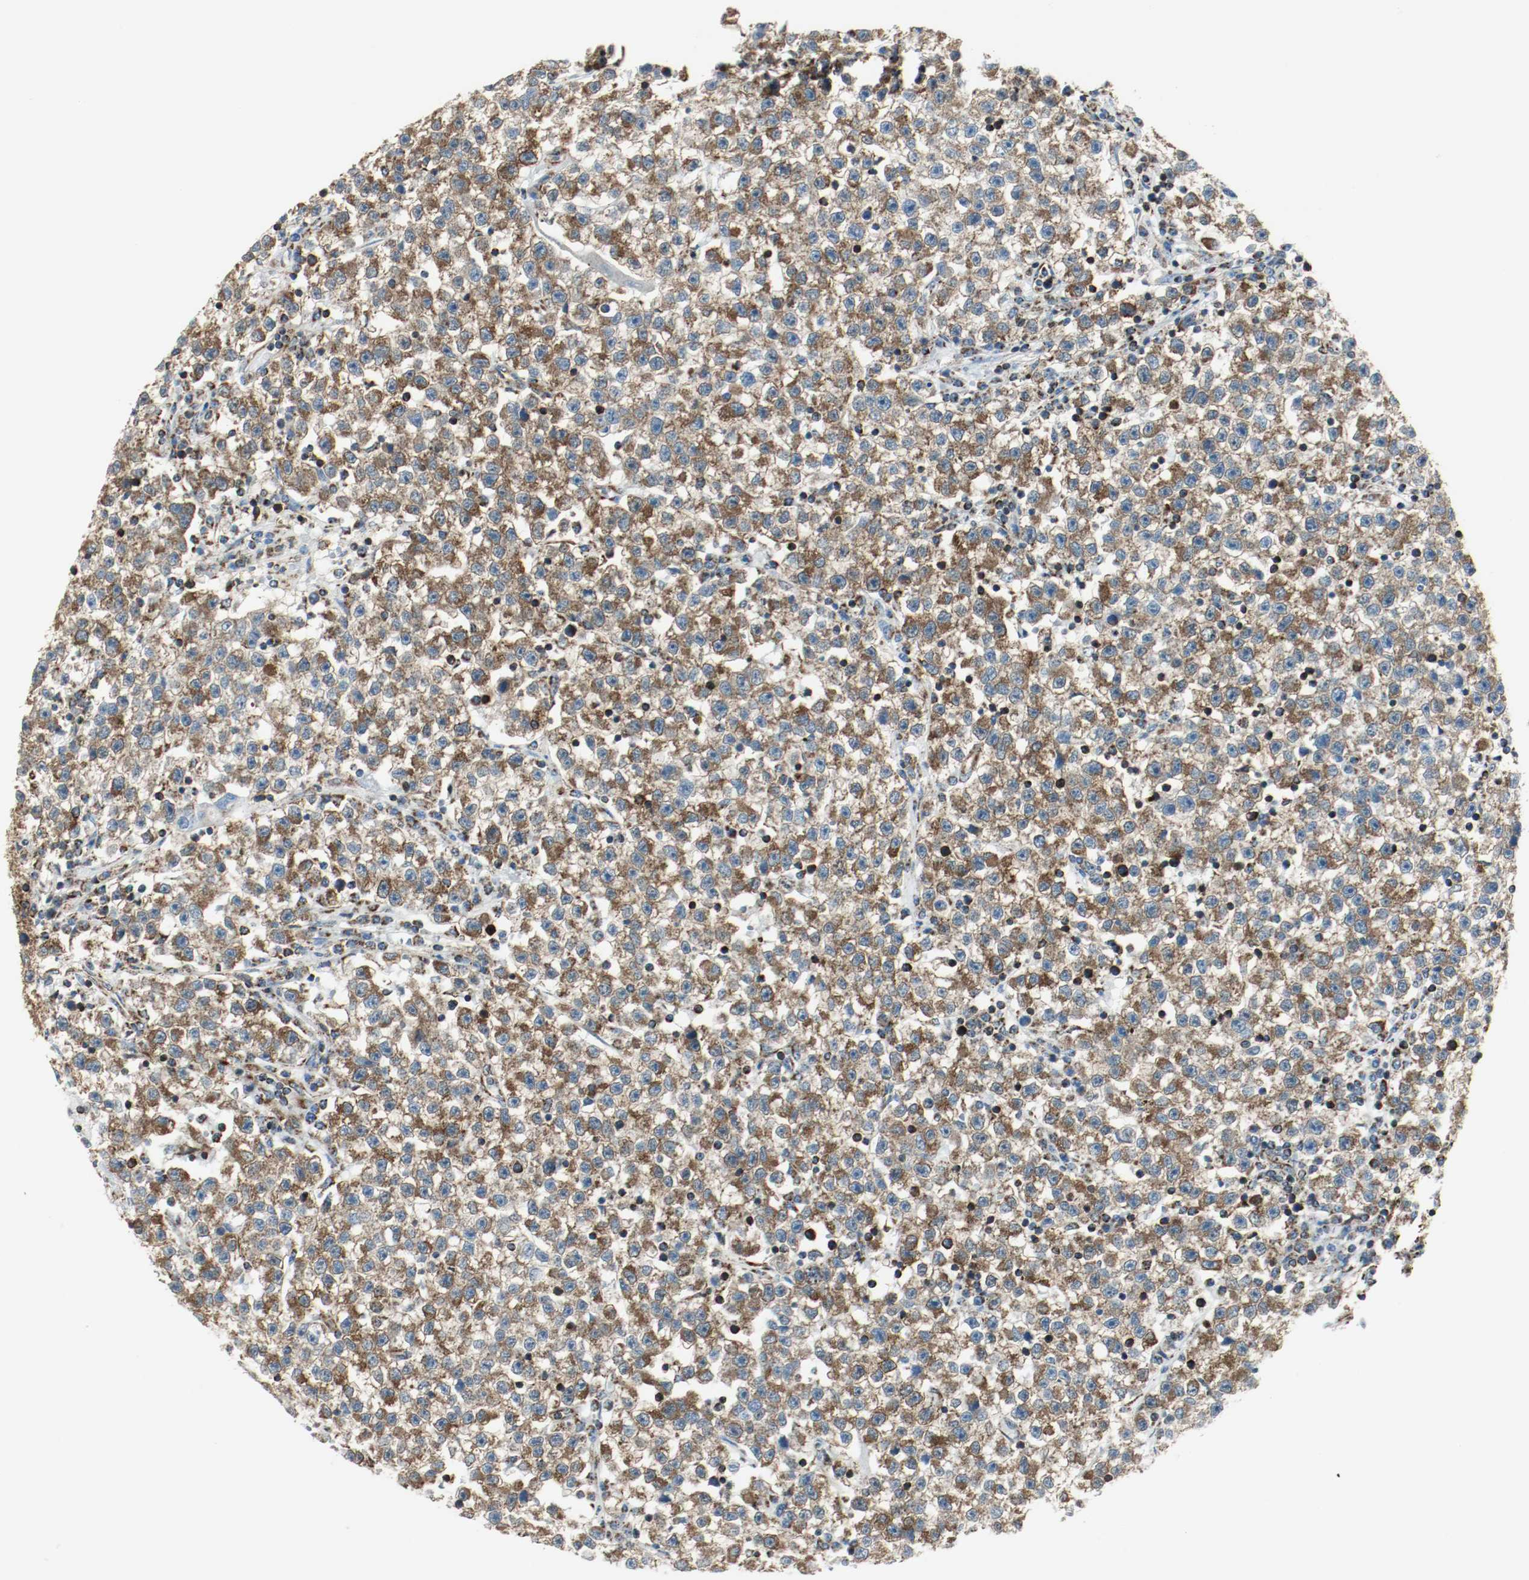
{"staining": {"intensity": "strong", "quantity": ">75%", "location": "cytoplasmic/membranous"}, "tissue": "testis cancer", "cell_type": "Tumor cells", "image_type": "cancer", "snomed": [{"axis": "morphology", "description": "Seminoma, NOS"}, {"axis": "topography", "description": "Testis"}], "caption": "Testis seminoma stained for a protein demonstrates strong cytoplasmic/membranous positivity in tumor cells.", "gene": "PLCG1", "patient": {"sex": "male", "age": 22}}